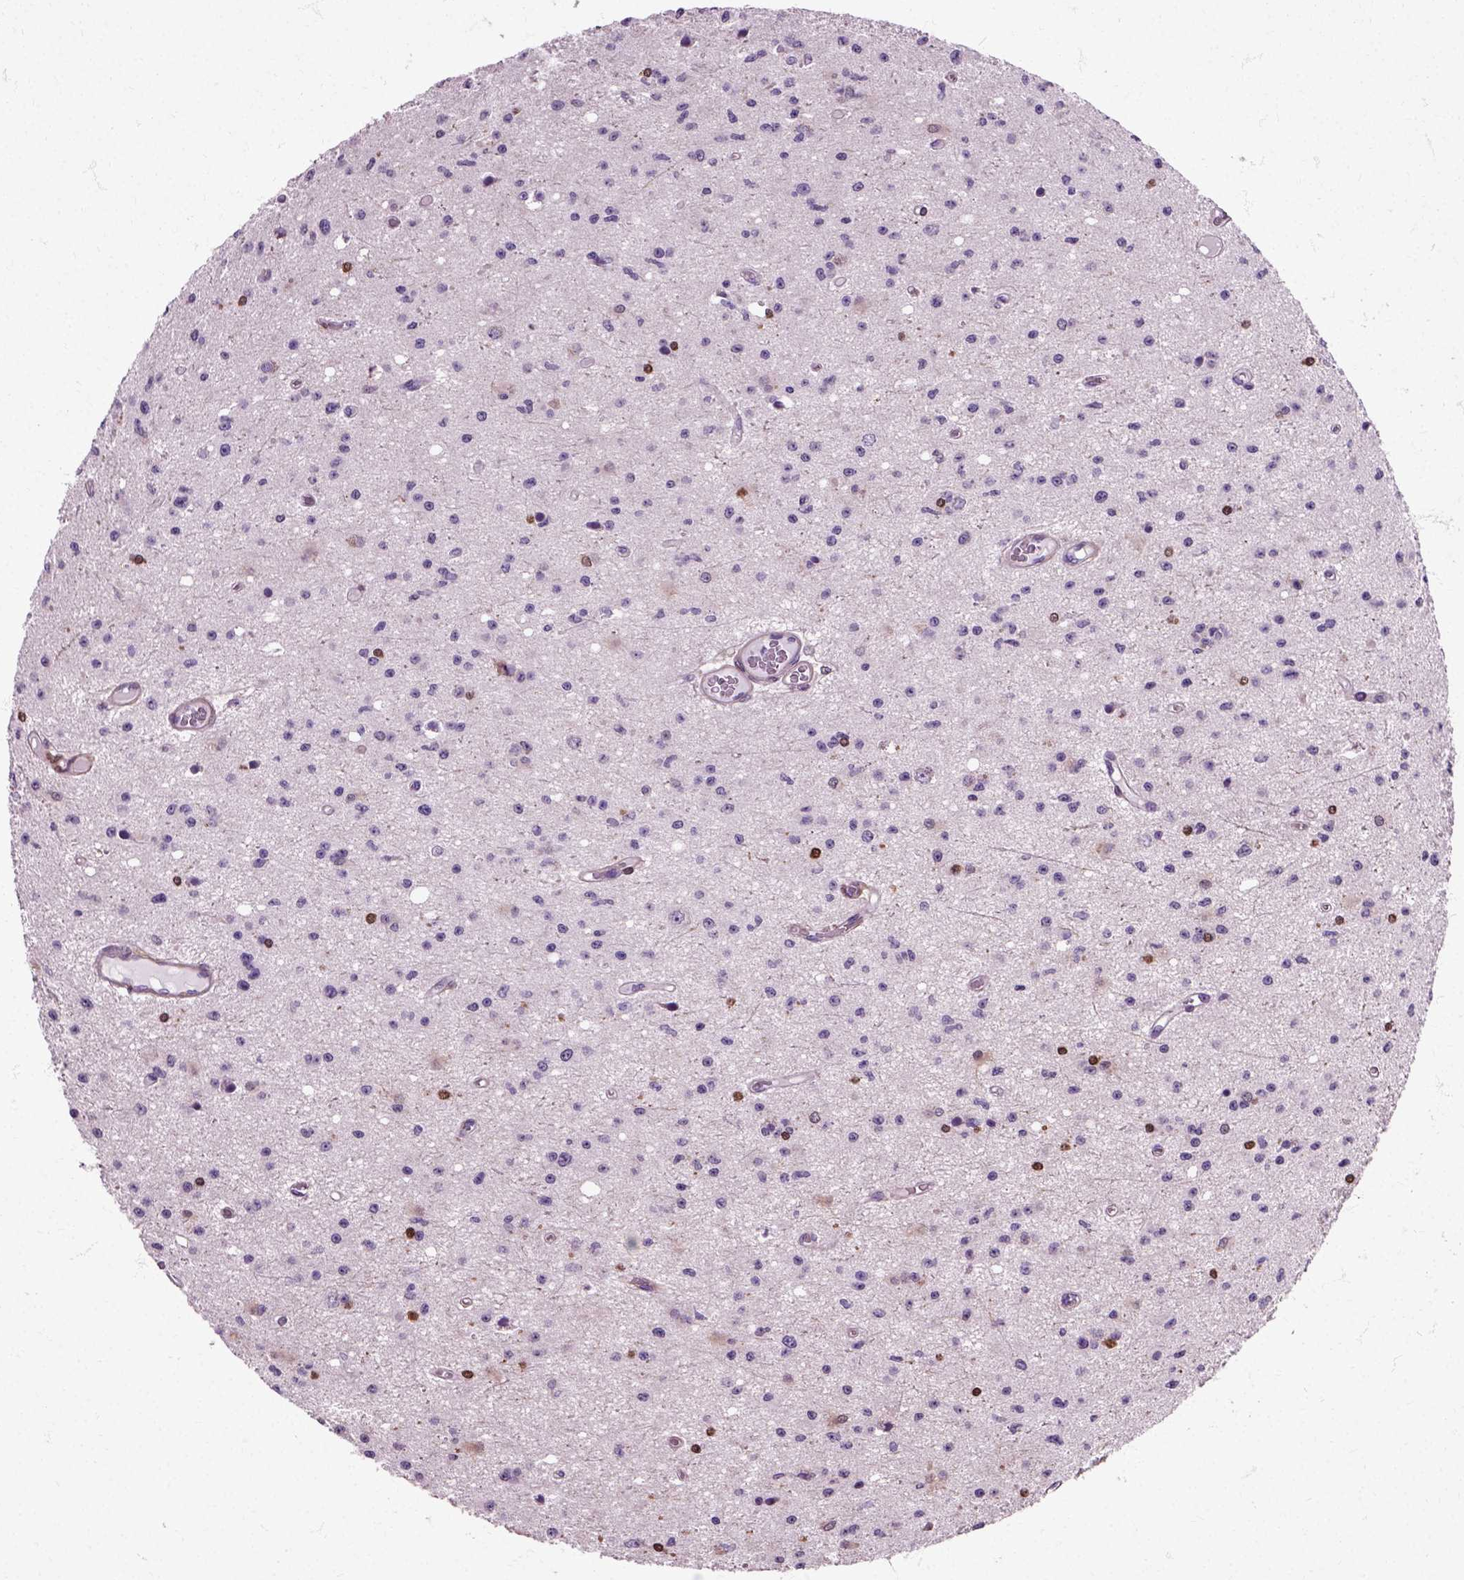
{"staining": {"intensity": "negative", "quantity": "none", "location": "none"}, "tissue": "glioma", "cell_type": "Tumor cells", "image_type": "cancer", "snomed": [{"axis": "morphology", "description": "Glioma, malignant, Low grade"}, {"axis": "topography", "description": "Brain"}], "caption": "The immunohistochemistry image has no significant positivity in tumor cells of malignant glioma (low-grade) tissue.", "gene": "HSPA2", "patient": {"sex": "female", "age": 45}}